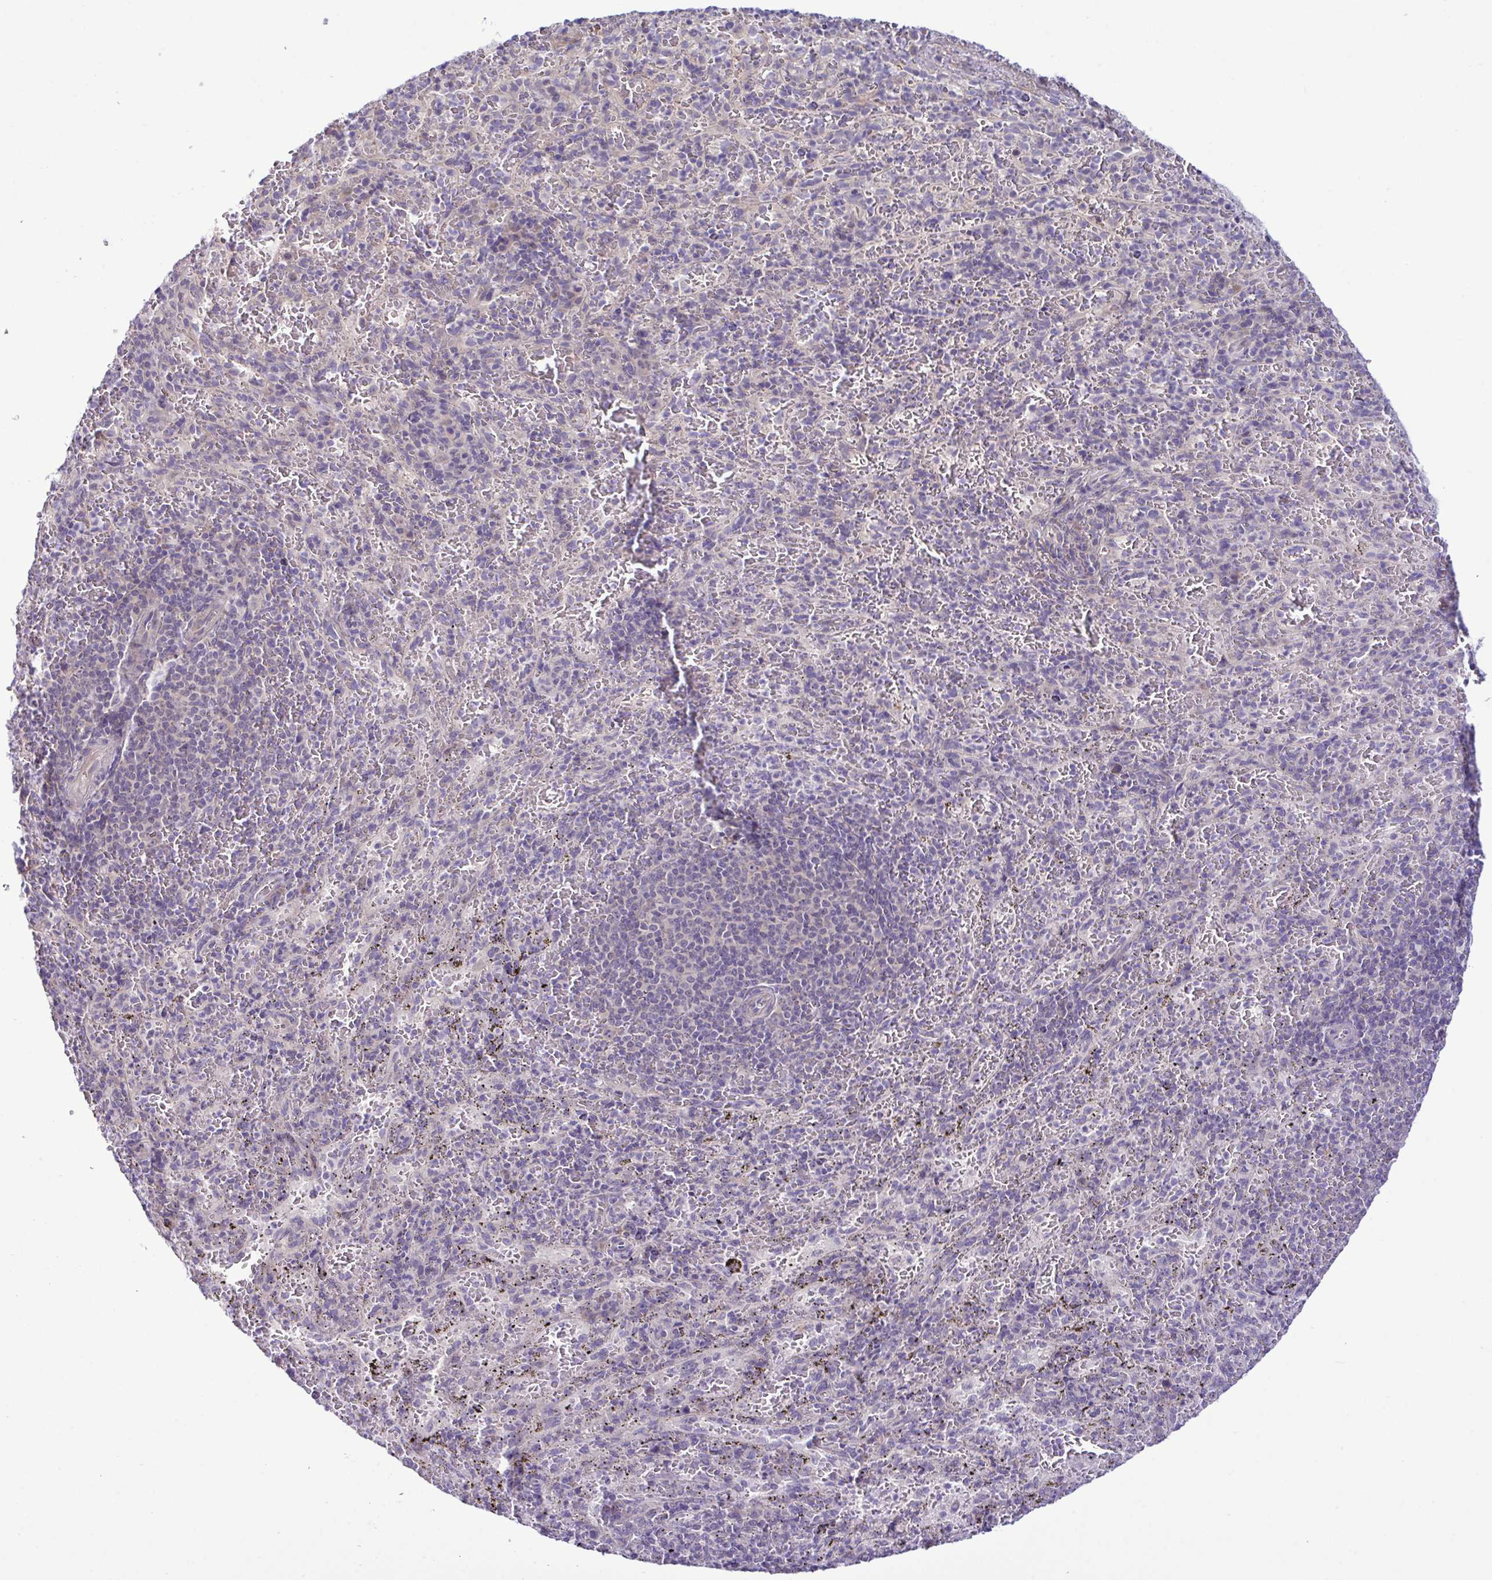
{"staining": {"intensity": "negative", "quantity": "none", "location": "none"}, "tissue": "spleen", "cell_type": "Cells in red pulp", "image_type": "normal", "snomed": [{"axis": "morphology", "description": "Normal tissue, NOS"}, {"axis": "topography", "description": "Spleen"}], "caption": "A photomicrograph of spleen stained for a protein displays no brown staining in cells in red pulp.", "gene": "SYNPO2L", "patient": {"sex": "male", "age": 57}}